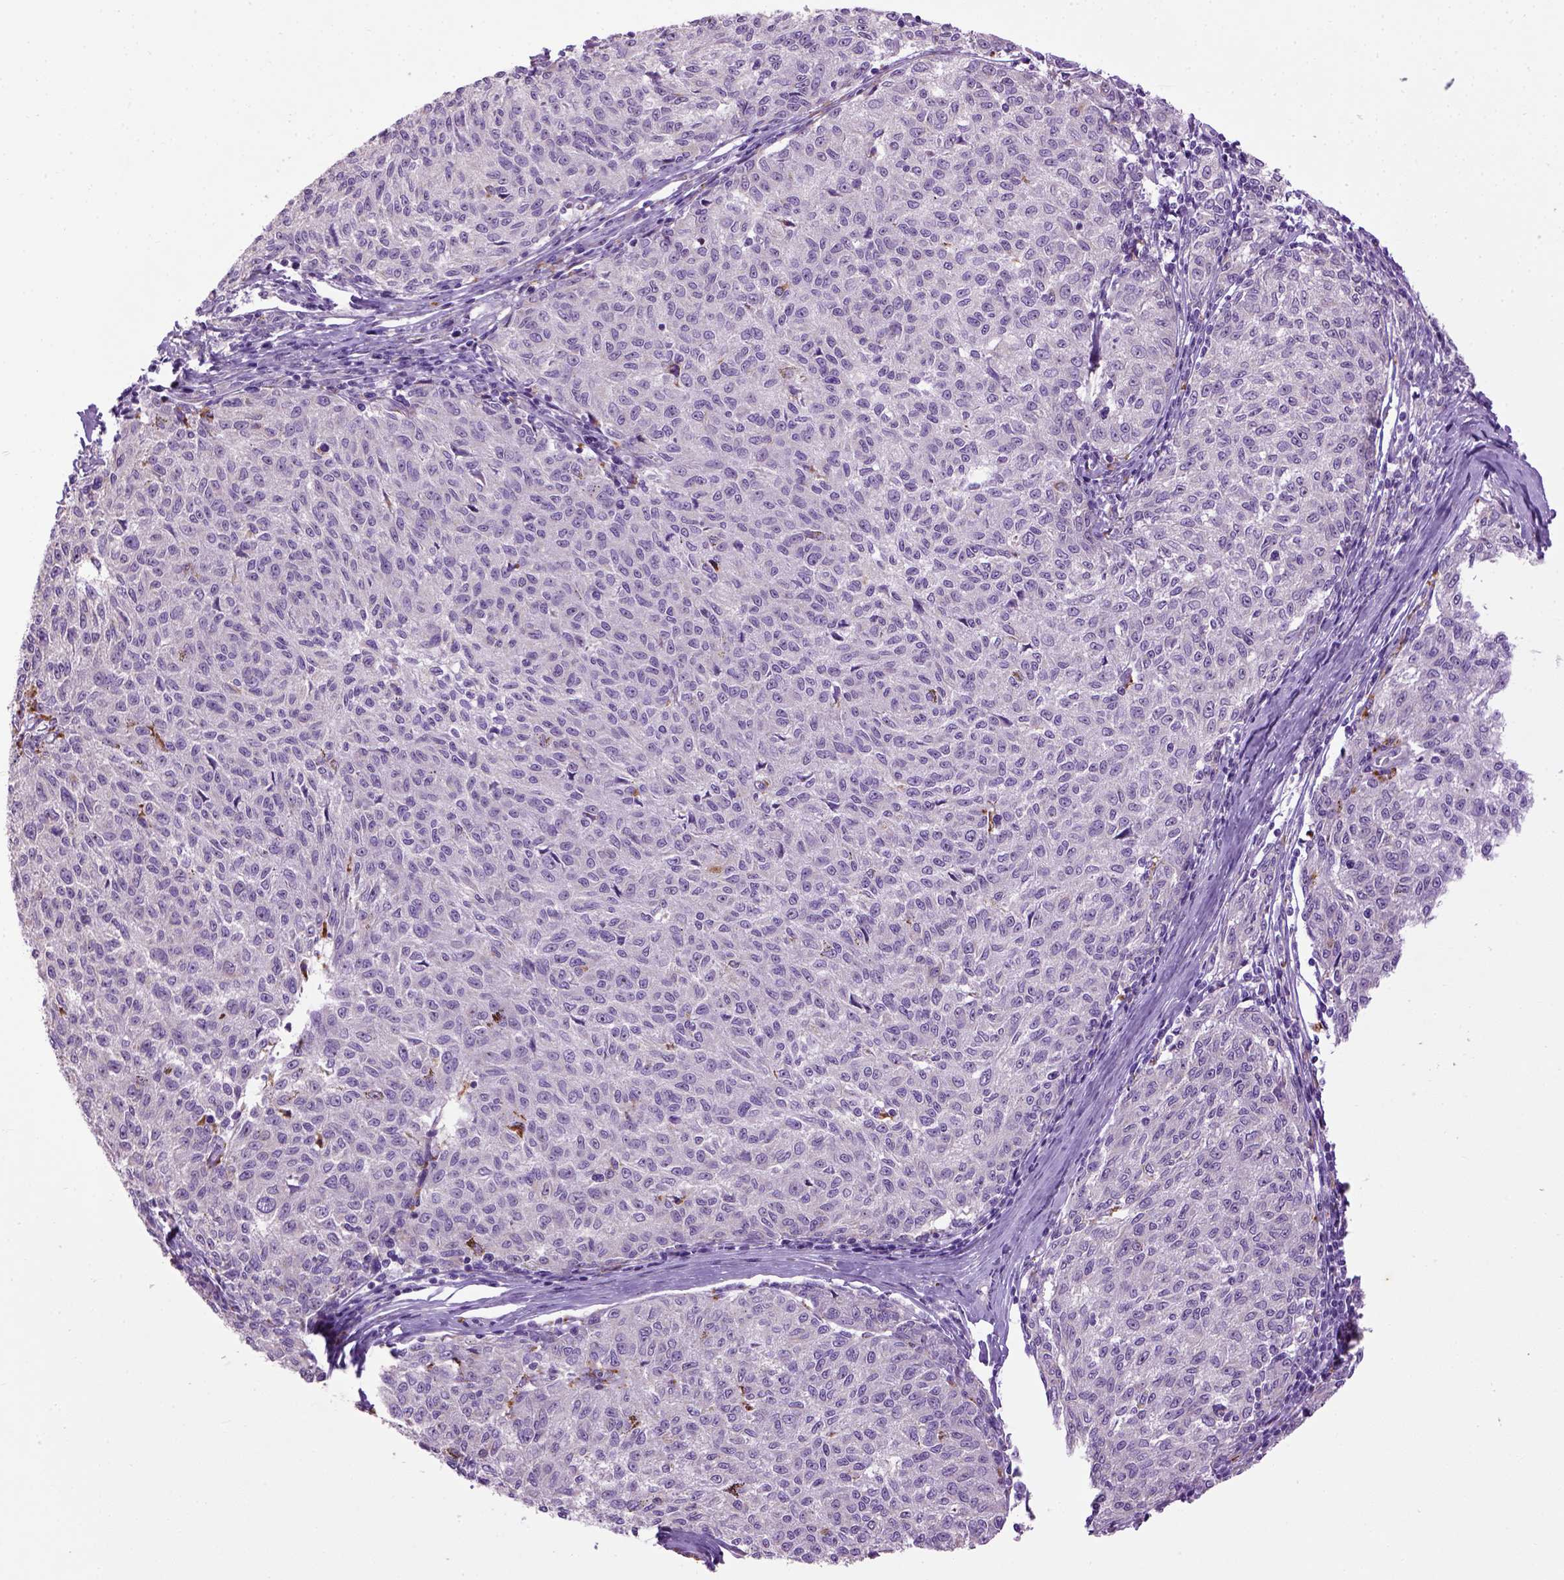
{"staining": {"intensity": "negative", "quantity": "none", "location": "none"}, "tissue": "melanoma", "cell_type": "Tumor cells", "image_type": "cancer", "snomed": [{"axis": "morphology", "description": "Malignant melanoma, NOS"}, {"axis": "topography", "description": "Skin"}], "caption": "This is a image of immunohistochemistry staining of malignant melanoma, which shows no expression in tumor cells. (DAB (3,3'-diaminobenzidine) IHC visualized using brightfield microscopy, high magnification).", "gene": "UTP4", "patient": {"sex": "female", "age": 72}}